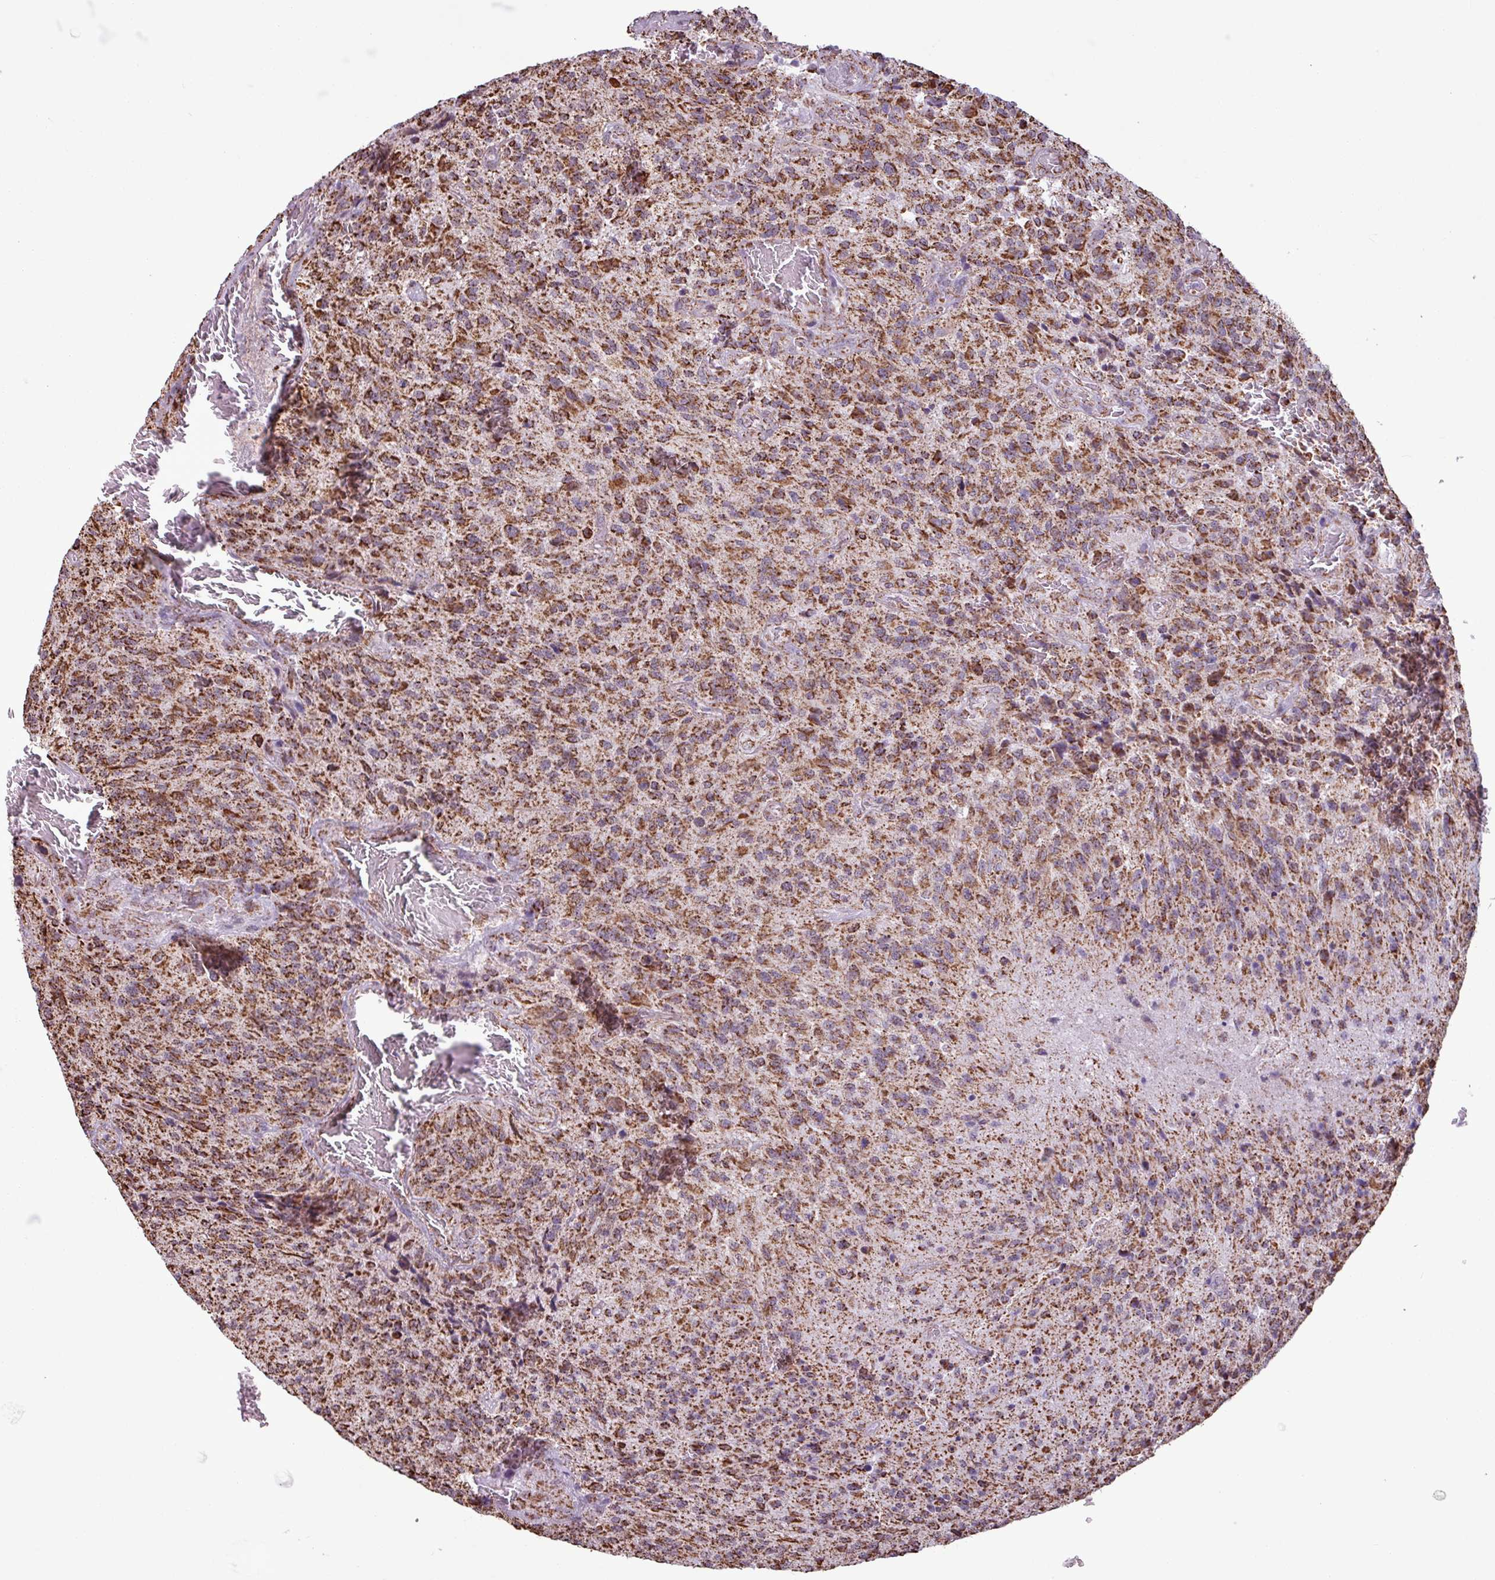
{"staining": {"intensity": "strong", "quantity": ">75%", "location": "cytoplasmic/membranous"}, "tissue": "glioma", "cell_type": "Tumor cells", "image_type": "cancer", "snomed": [{"axis": "morphology", "description": "Normal tissue, NOS"}, {"axis": "morphology", "description": "Glioma, malignant, High grade"}, {"axis": "topography", "description": "Cerebral cortex"}], "caption": "Malignant glioma (high-grade) stained with DAB (3,3'-diaminobenzidine) IHC demonstrates high levels of strong cytoplasmic/membranous positivity in approximately >75% of tumor cells. (DAB (3,3'-diaminobenzidine) IHC, brown staining for protein, blue staining for nuclei).", "gene": "ALG8", "patient": {"sex": "male", "age": 56}}